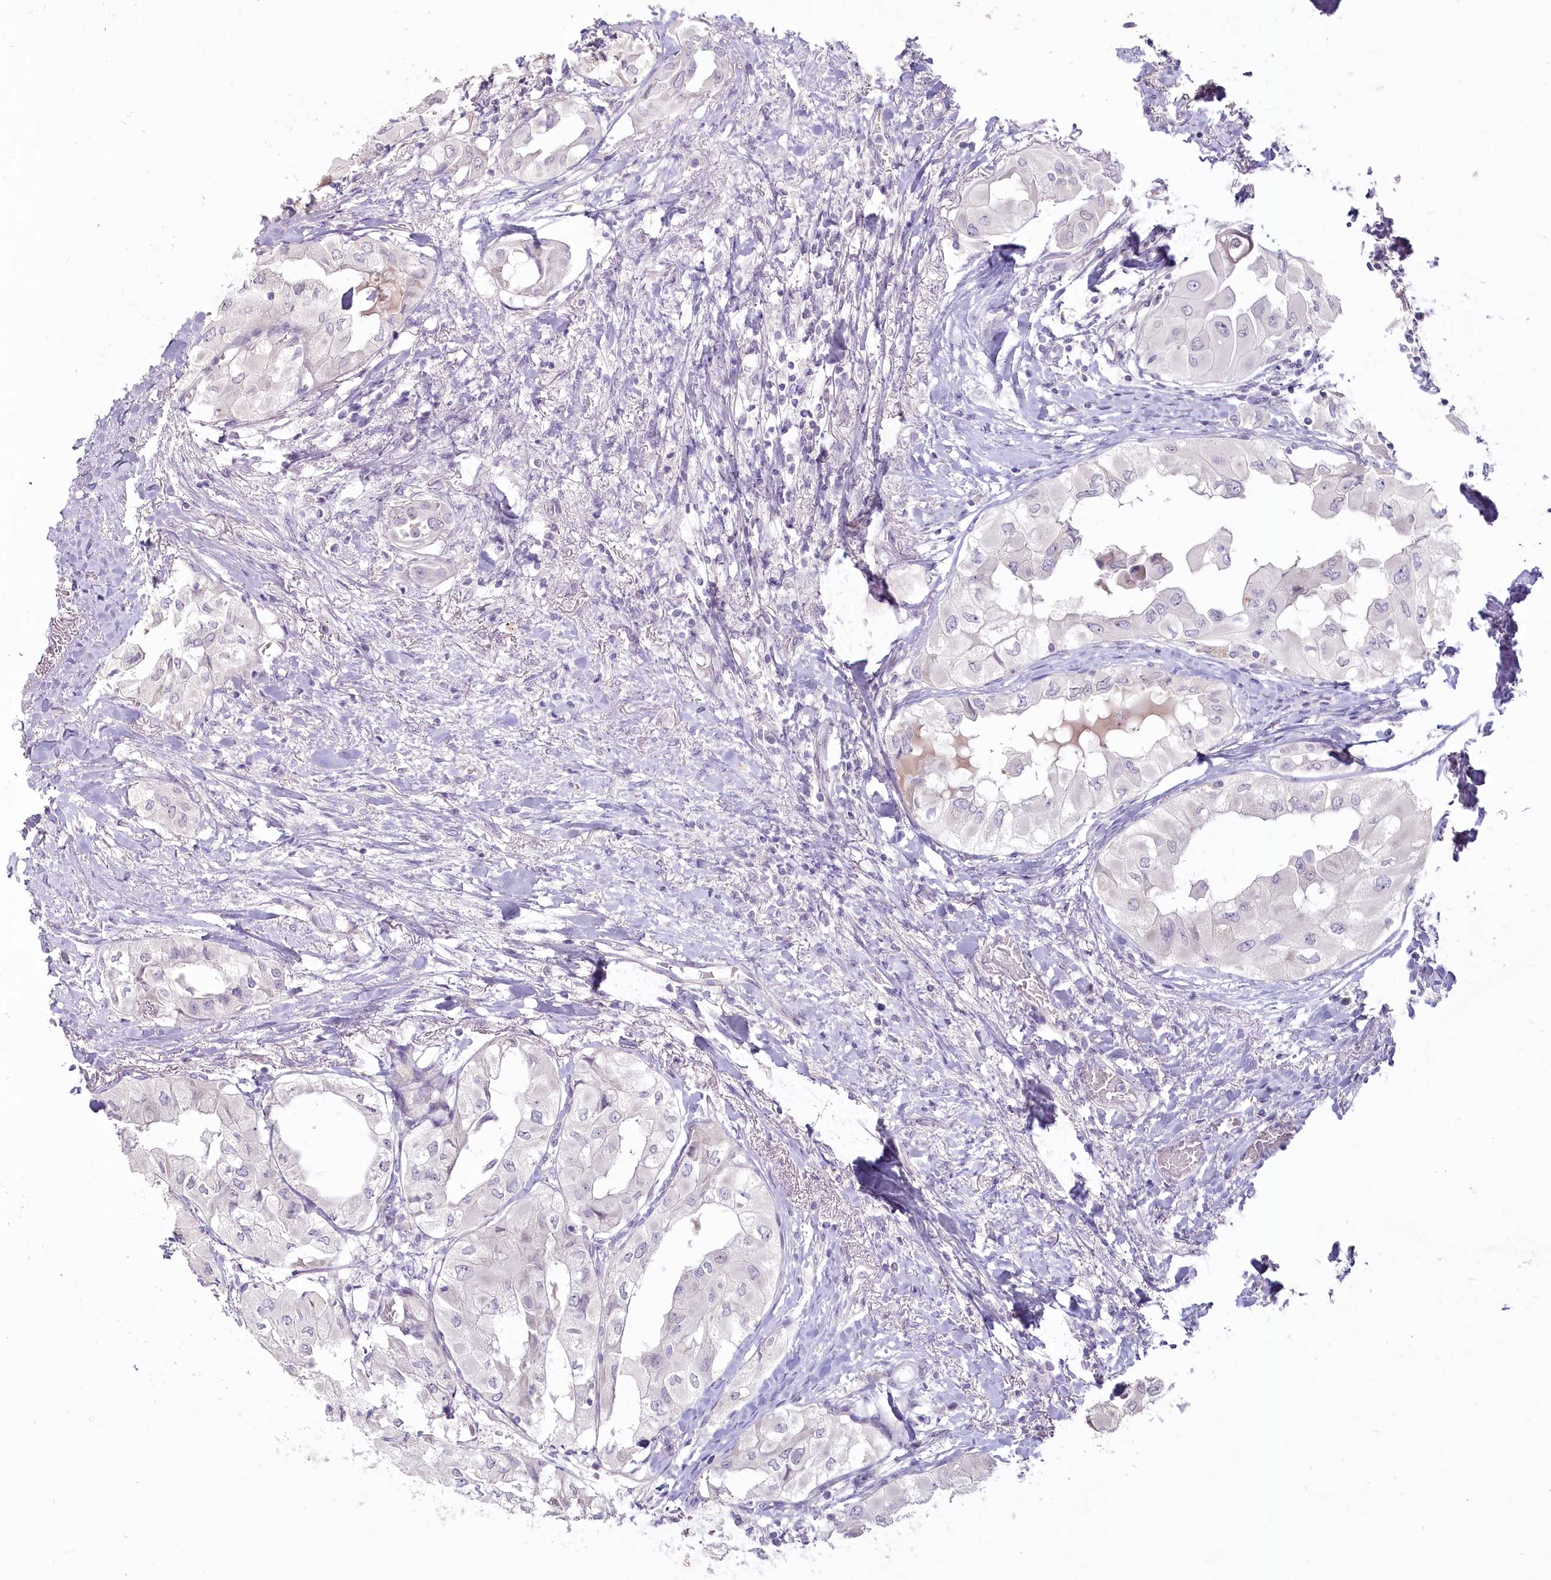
{"staining": {"intensity": "negative", "quantity": "none", "location": "none"}, "tissue": "thyroid cancer", "cell_type": "Tumor cells", "image_type": "cancer", "snomed": [{"axis": "morphology", "description": "Papillary adenocarcinoma, NOS"}, {"axis": "topography", "description": "Thyroid gland"}], "caption": "Thyroid cancer (papillary adenocarcinoma) was stained to show a protein in brown. There is no significant positivity in tumor cells.", "gene": "USP11", "patient": {"sex": "female", "age": 59}}